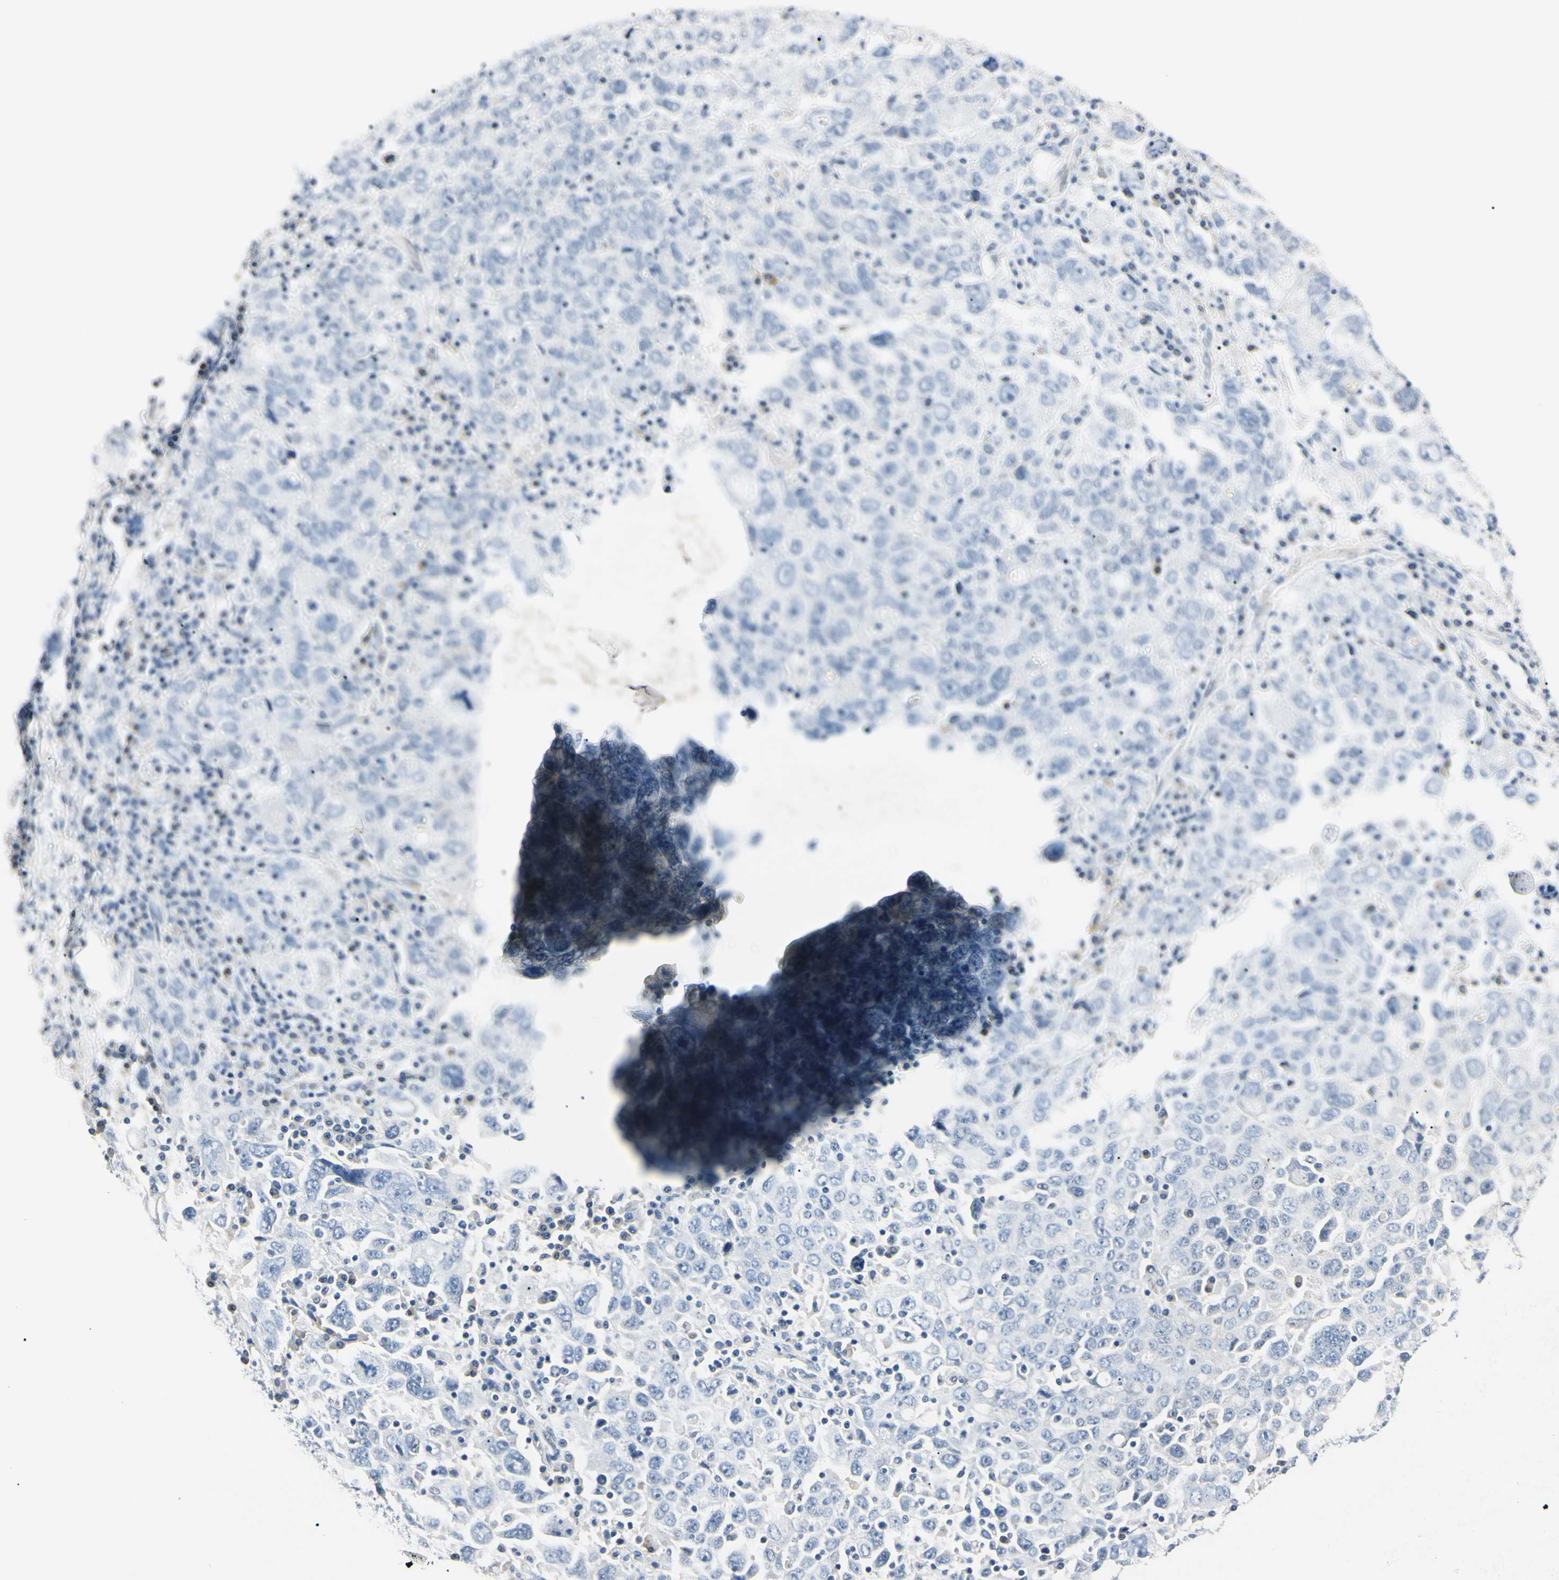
{"staining": {"intensity": "negative", "quantity": "none", "location": "none"}, "tissue": "ovarian cancer", "cell_type": "Tumor cells", "image_type": "cancer", "snomed": [{"axis": "morphology", "description": "Carcinoma, endometroid"}, {"axis": "topography", "description": "Ovary"}], "caption": "Immunohistochemical staining of human endometroid carcinoma (ovarian) displays no significant expression in tumor cells.", "gene": "AKR1C3", "patient": {"sex": "female", "age": 62}}